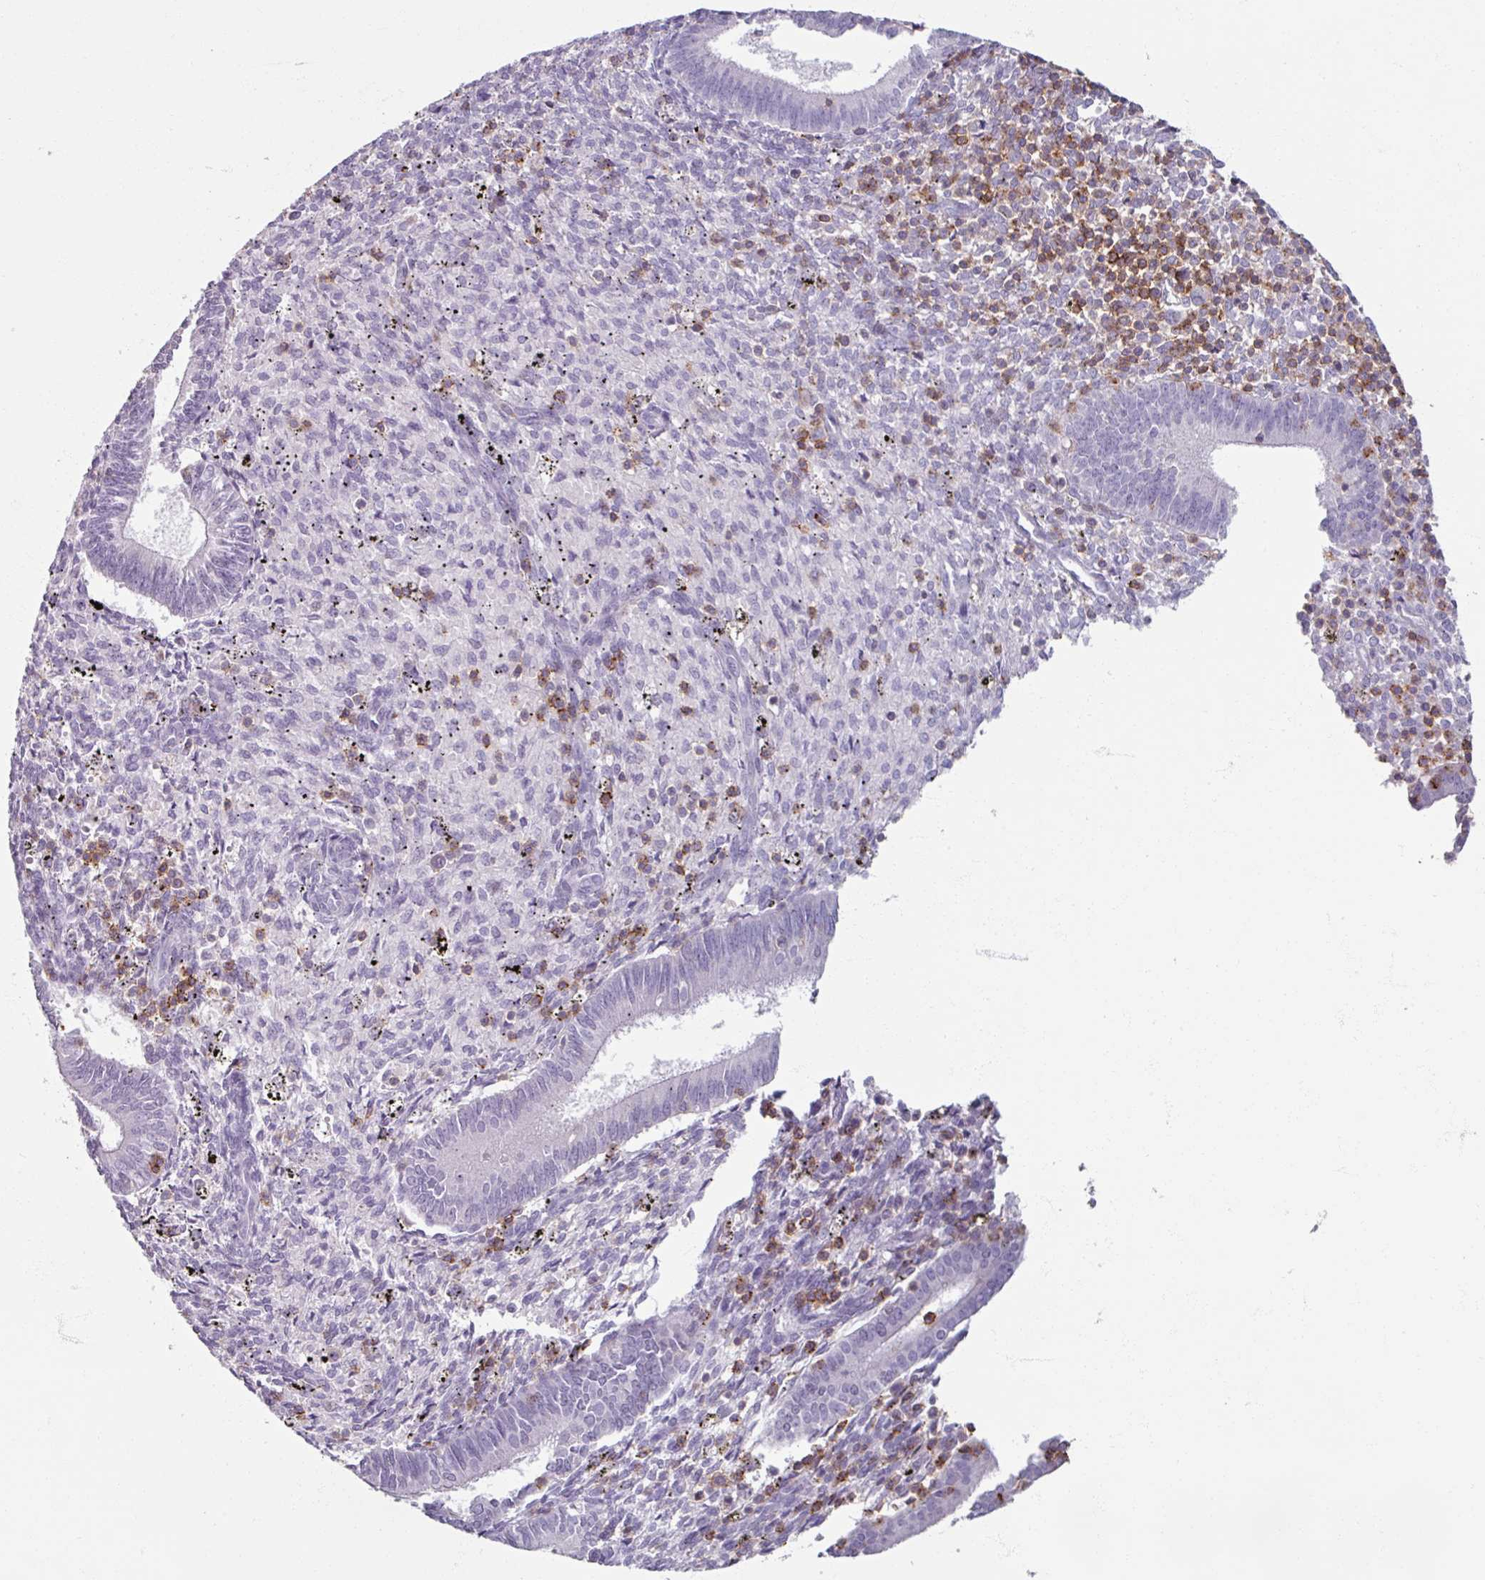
{"staining": {"intensity": "negative", "quantity": "none", "location": "none"}, "tissue": "endometrium", "cell_type": "Cells in endometrial stroma", "image_type": "normal", "snomed": [{"axis": "morphology", "description": "Normal tissue, NOS"}, {"axis": "topography", "description": "Endometrium"}], "caption": "This is a histopathology image of immunohistochemistry (IHC) staining of normal endometrium, which shows no staining in cells in endometrial stroma. Nuclei are stained in blue.", "gene": "PTPRC", "patient": {"sex": "female", "age": 41}}